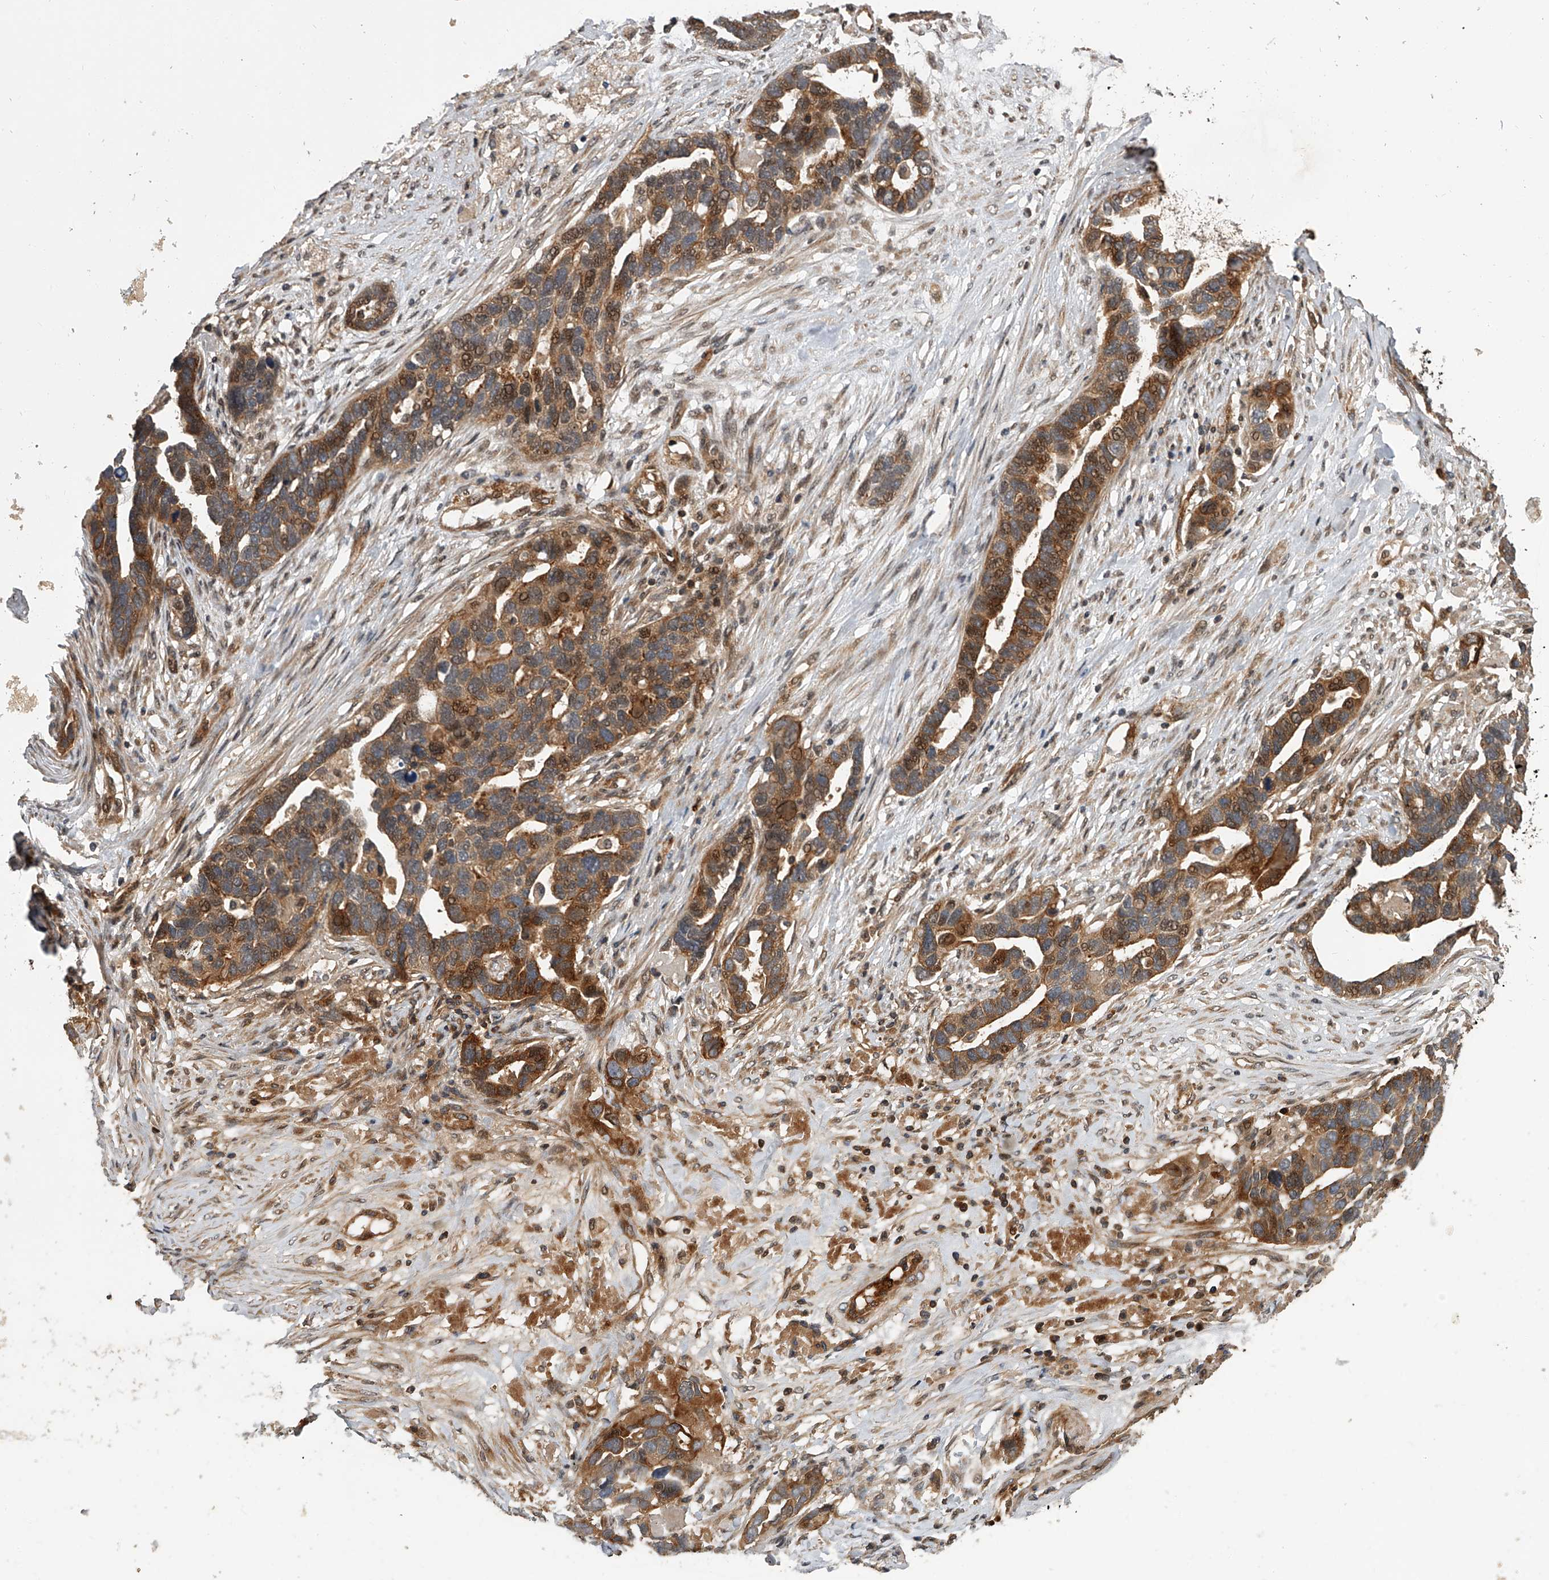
{"staining": {"intensity": "moderate", "quantity": ">75%", "location": "cytoplasmic/membranous,nuclear"}, "tissue": "ovarian cancer", "cell_type": "Tumor cells", "image_type": "cancer", "snomed": [{"axis": "morphology", "description": "Cystadenocarcinoma, serous, NOS"}, {"axis": "topography", "description": "Ovary"}], "caption": "Tumor cells demonstrate medium levels of moderate cytoplasmic/membranous and nuclear staining in approximately >75% of cells in human serous cystadenocarcinoma (ovarian). (DAB IHC, brown staining for protein, blue staining for nuclei).", "gene": "USP47", "patient": {"sex": "female", "age": 54}}